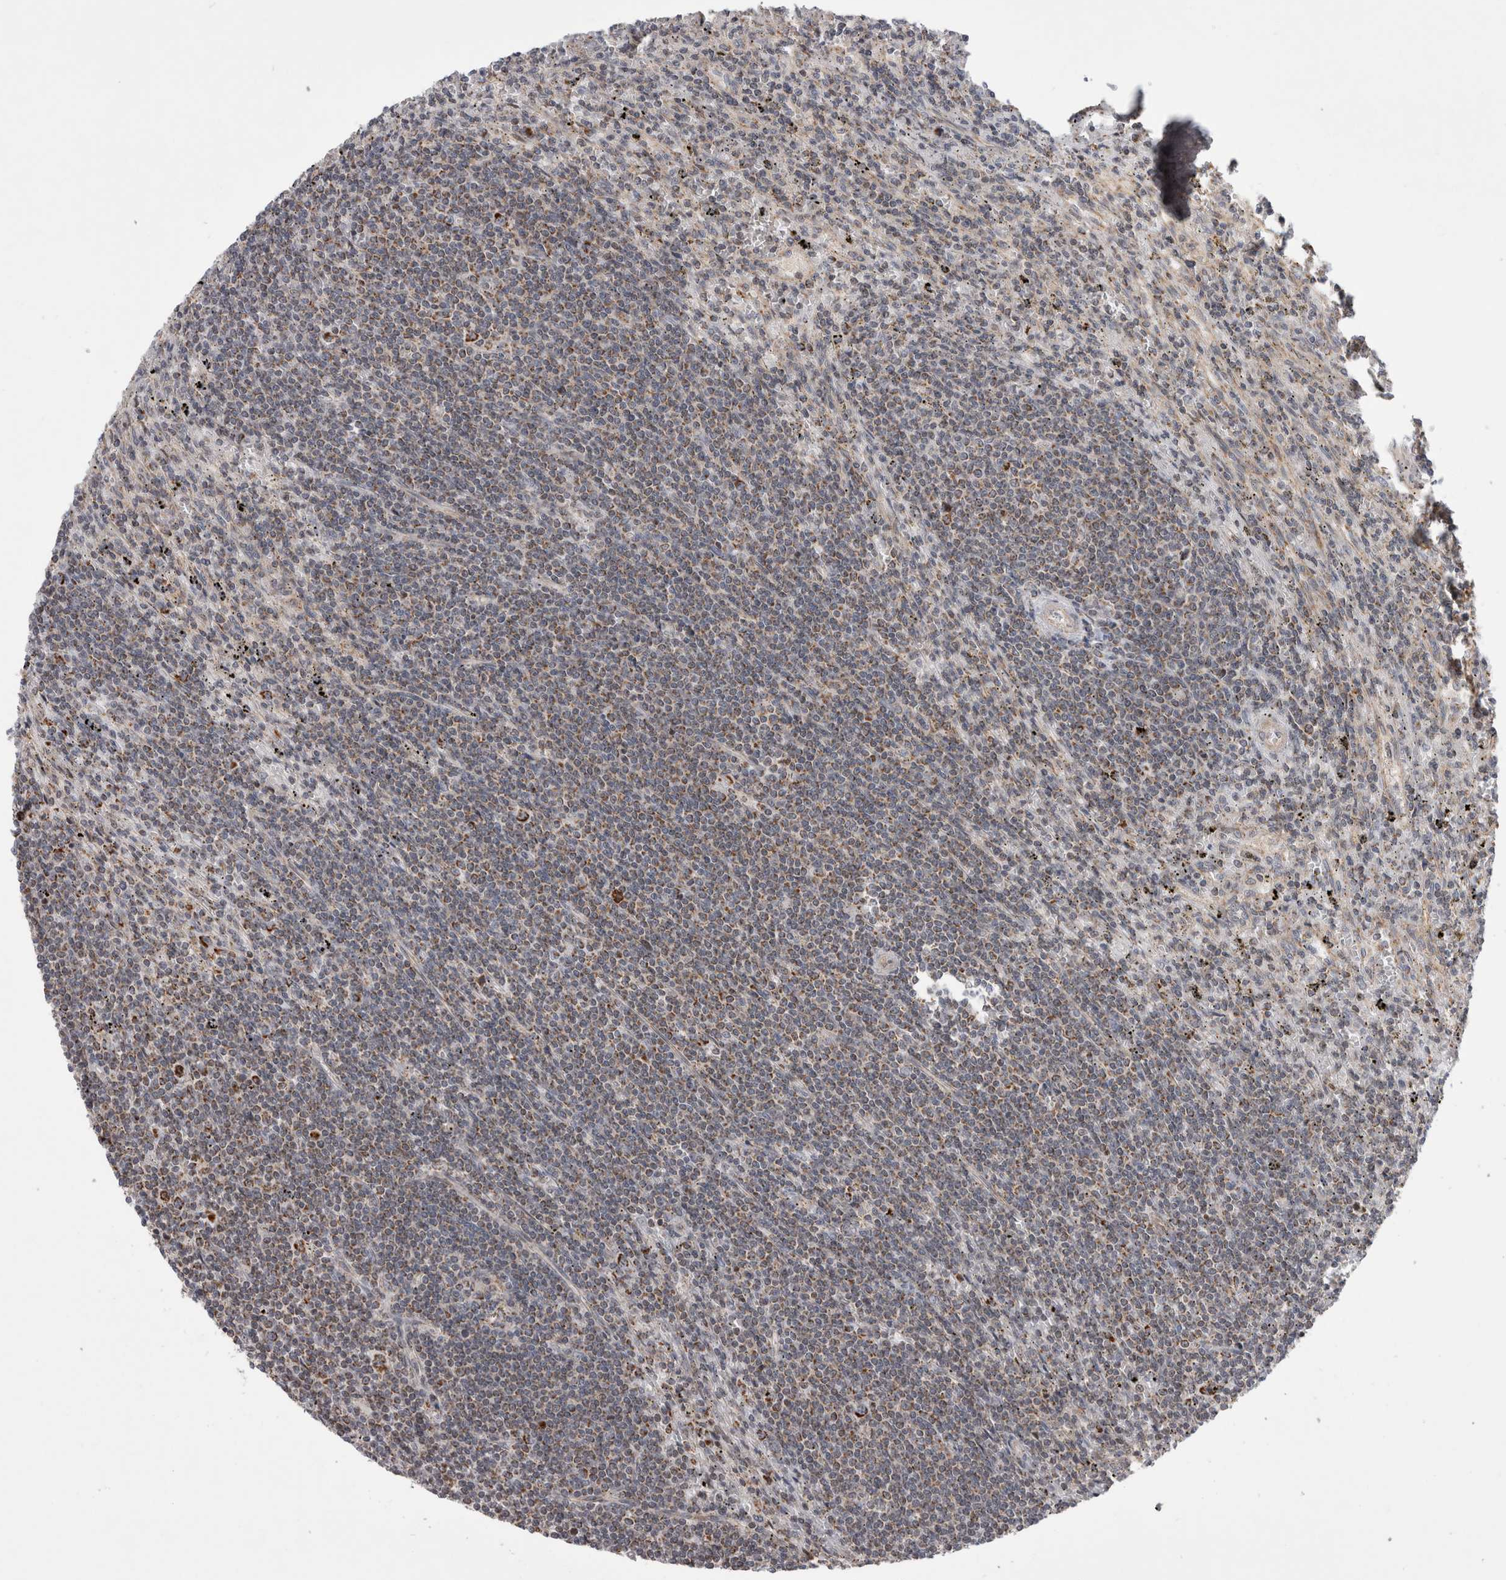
{"staining": {"intensity": "moderate", "quantity": "<25%", "location": "cytoplasmic/membranous"}, "tissue": "lymphoma", "cell_type": "Tumor cells", "image_type": "cancer", "snomed": [{"axis": "morphology", "description": "Malignant lymphoma, non-Hodgkin's type, Low grade"}, {"axis": "topography", "description": "Spleen"}], "caption": "Tumor cells display moderate cytoplasmic/membranous expression in about <25% of cells in malignant lymphoma, non-Hodgkin's type (low-grade).", "gene": "MRPL37", "patient": {"sex": "male", "age": 76}}